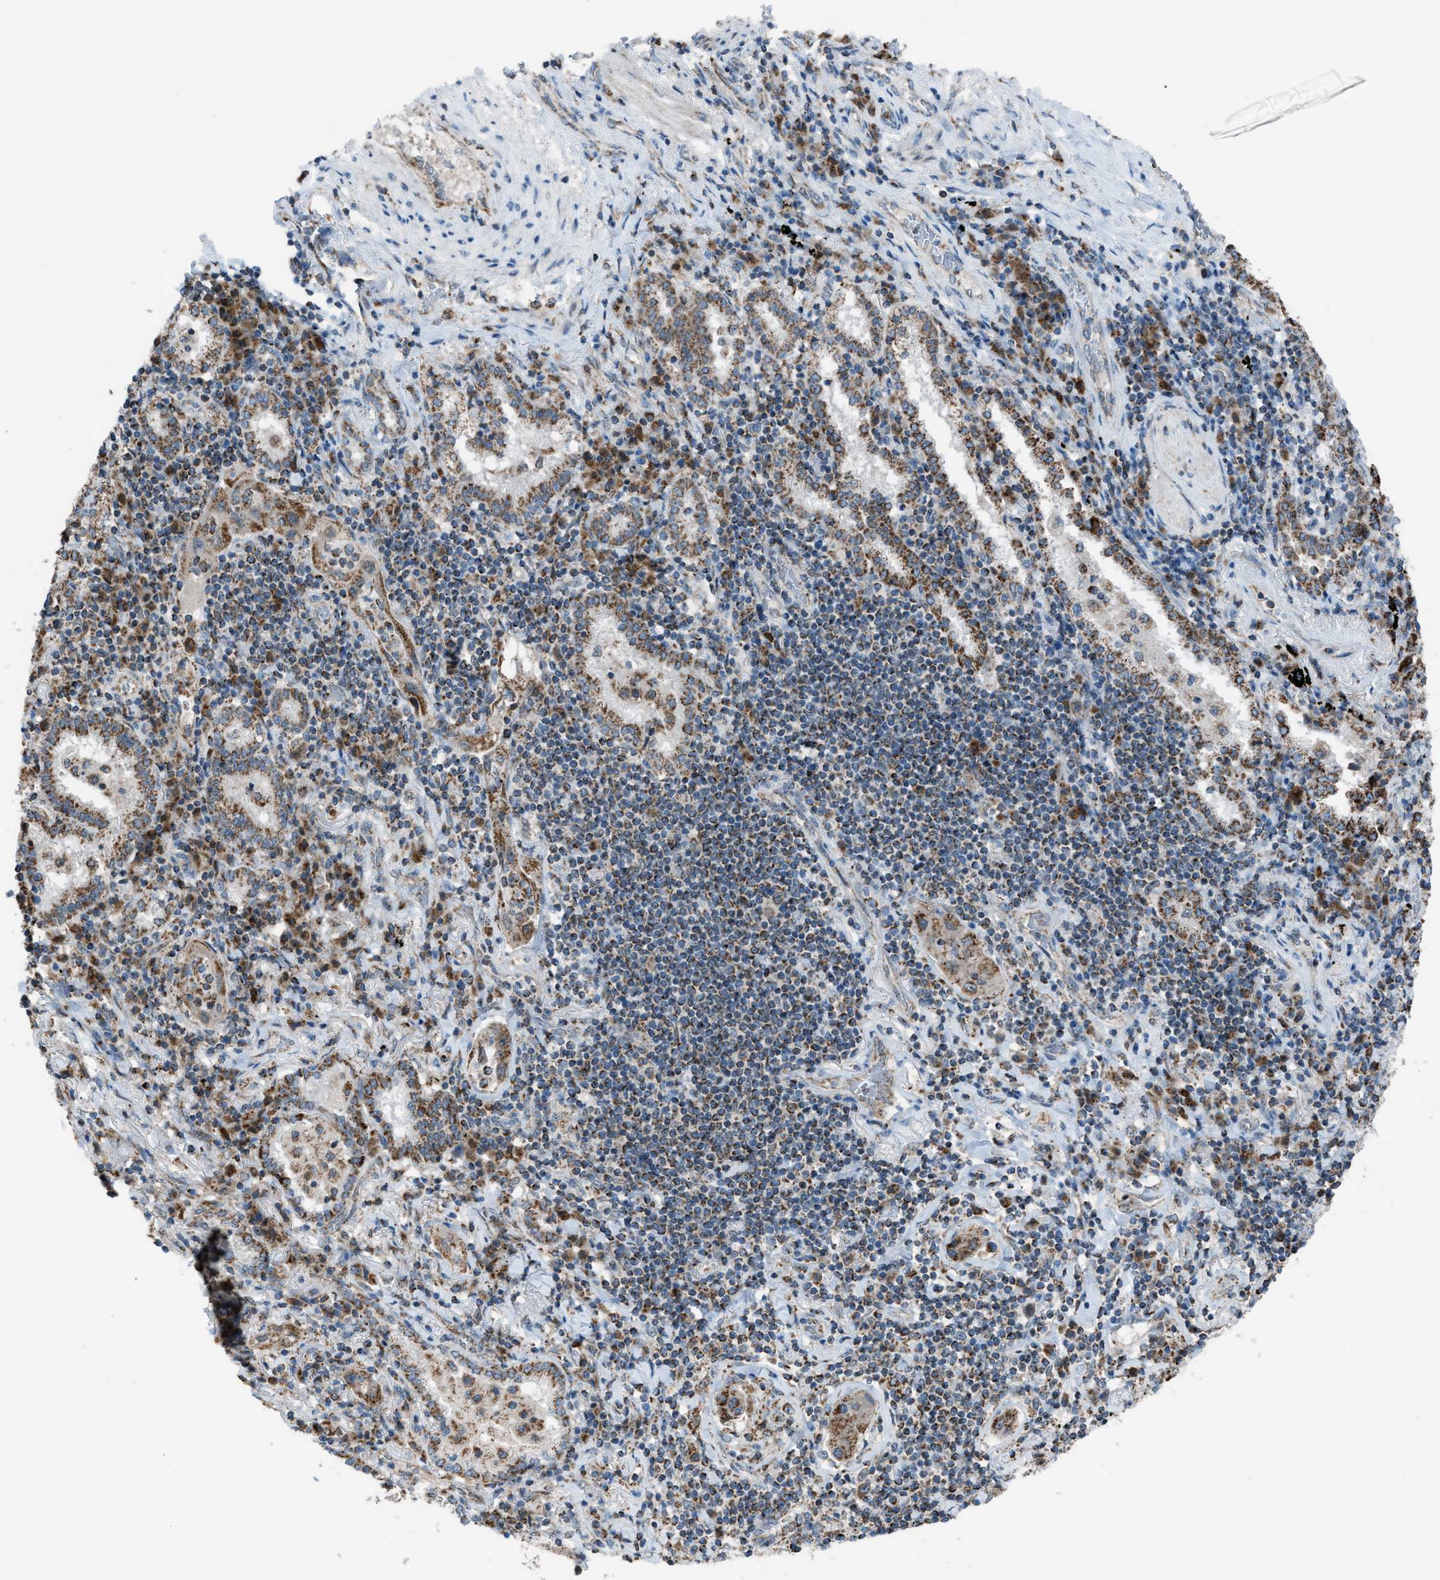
{"staining": {"intensity": "moderate", "quantity": ">75%", "location": "cytoplasmic/membranous"}, "tissue": "lung cancer", "cell_type": "Tumor cells", "image_type": "cancer", "snomed": [{"axis": "morphology", "description": "Adenocarcinoma, NOS"}, {"axis": "topography", "description": "Lung"}], "caption": "Immunohistochemistry (IHC) of lung cancer (adenocarcinoma) demonstrates medium levels of moderate cytoplasmic/membranous expression in approximately >75% of tumor cells.", "gene": "SRM", "patient": {"sex": "female", "age": 65}}